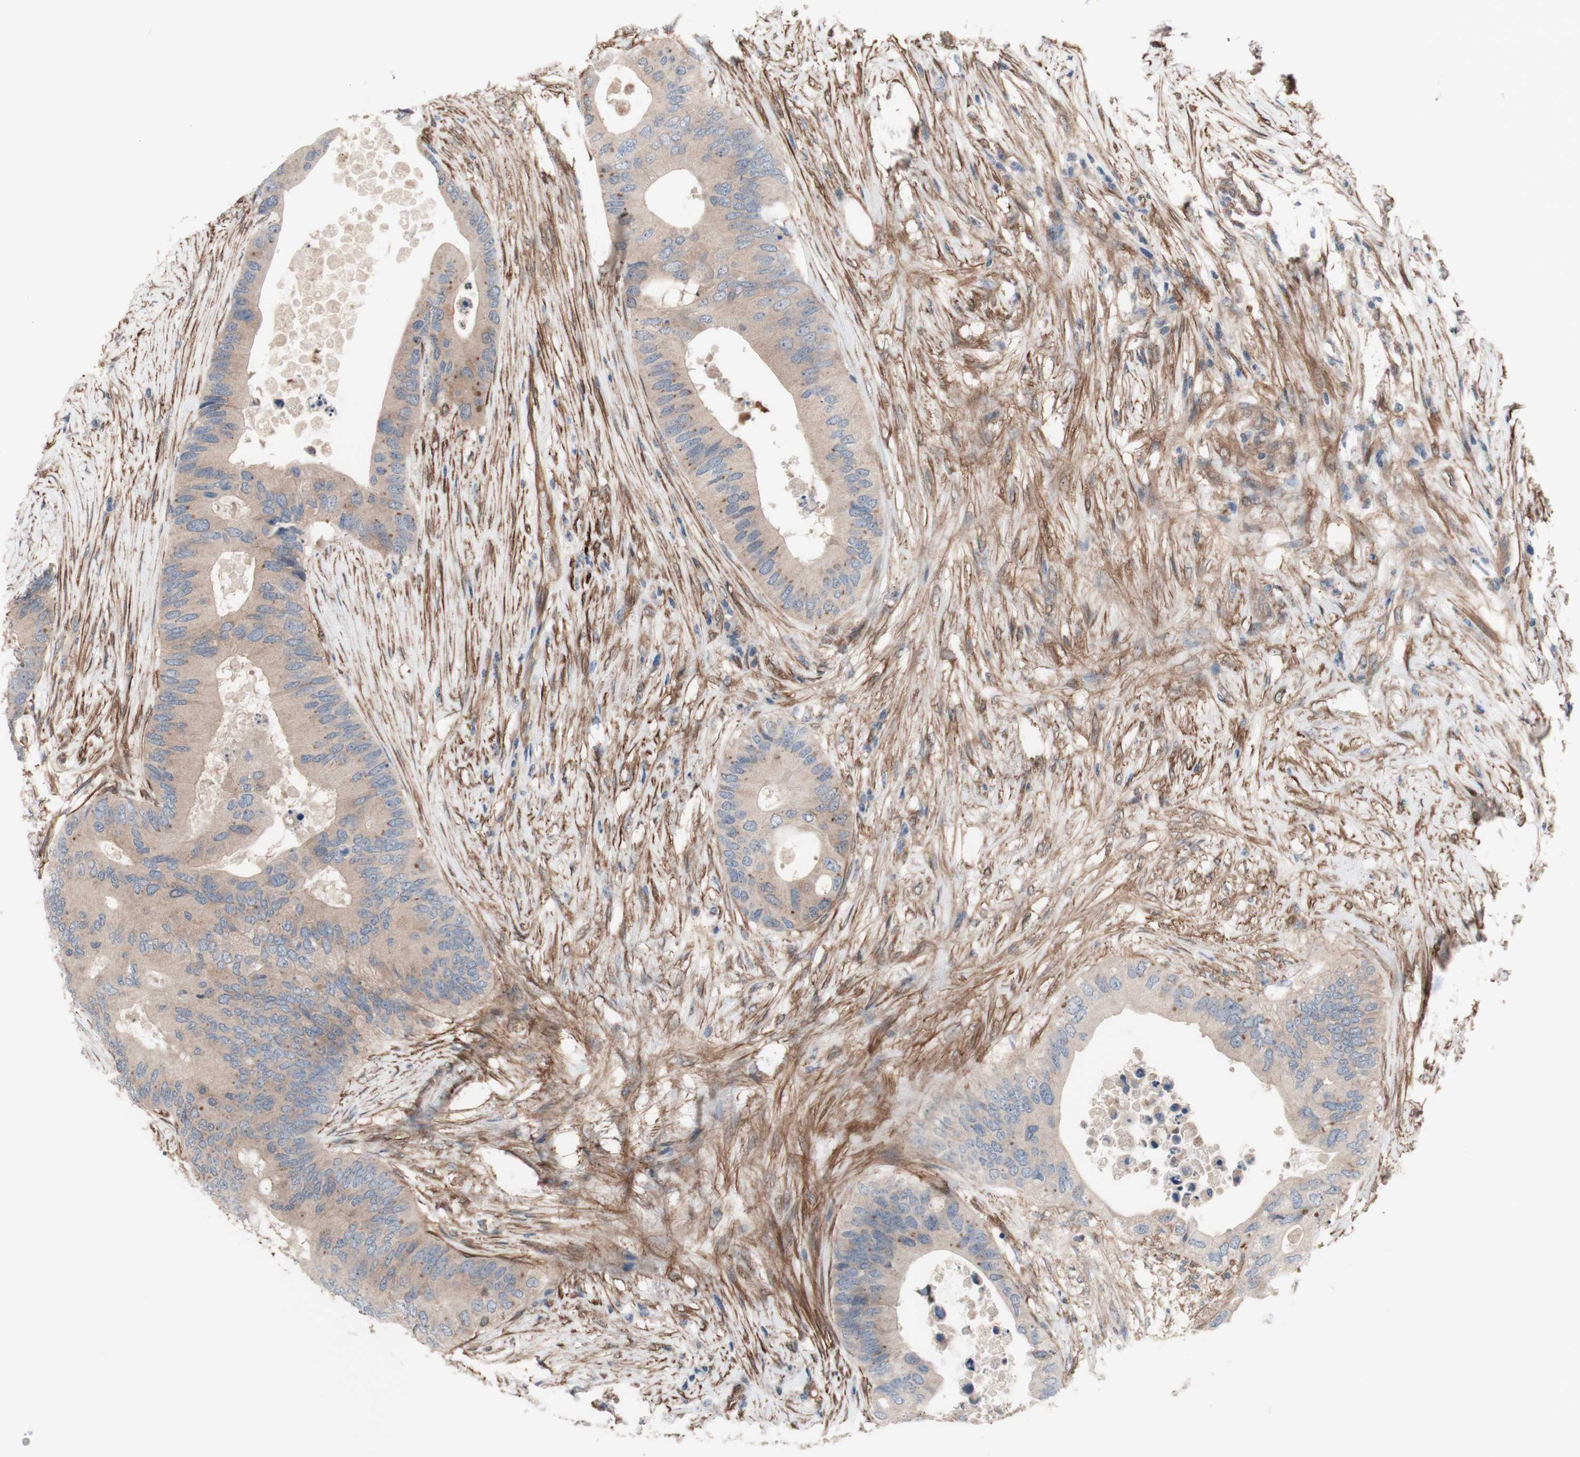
{"staining": {"intensity": "weak", "quantity": ">75%", "location": "cytoplasmic/membranous"}, "tissue": "colorectal cancer", "cell_type": "Tumor cells", "image_type": "cancer", "snomed": [{"axis": "morphology", "description": "Adenocarcinoma, NOS"}, {"axis": "topography", "description": "Colon"}], "caption": "The histopathology image reveals staining of colorectal cancer, revealing weak cytoplasmic/membranous protein expression (brown color) within tumor cells. (DAB (3,3'-diaminobenzidine) IHC, brown staining for protein, blue staining for nuclei).", "gene": "CNN3", "patient": {"sex": "male", "age": 71}}